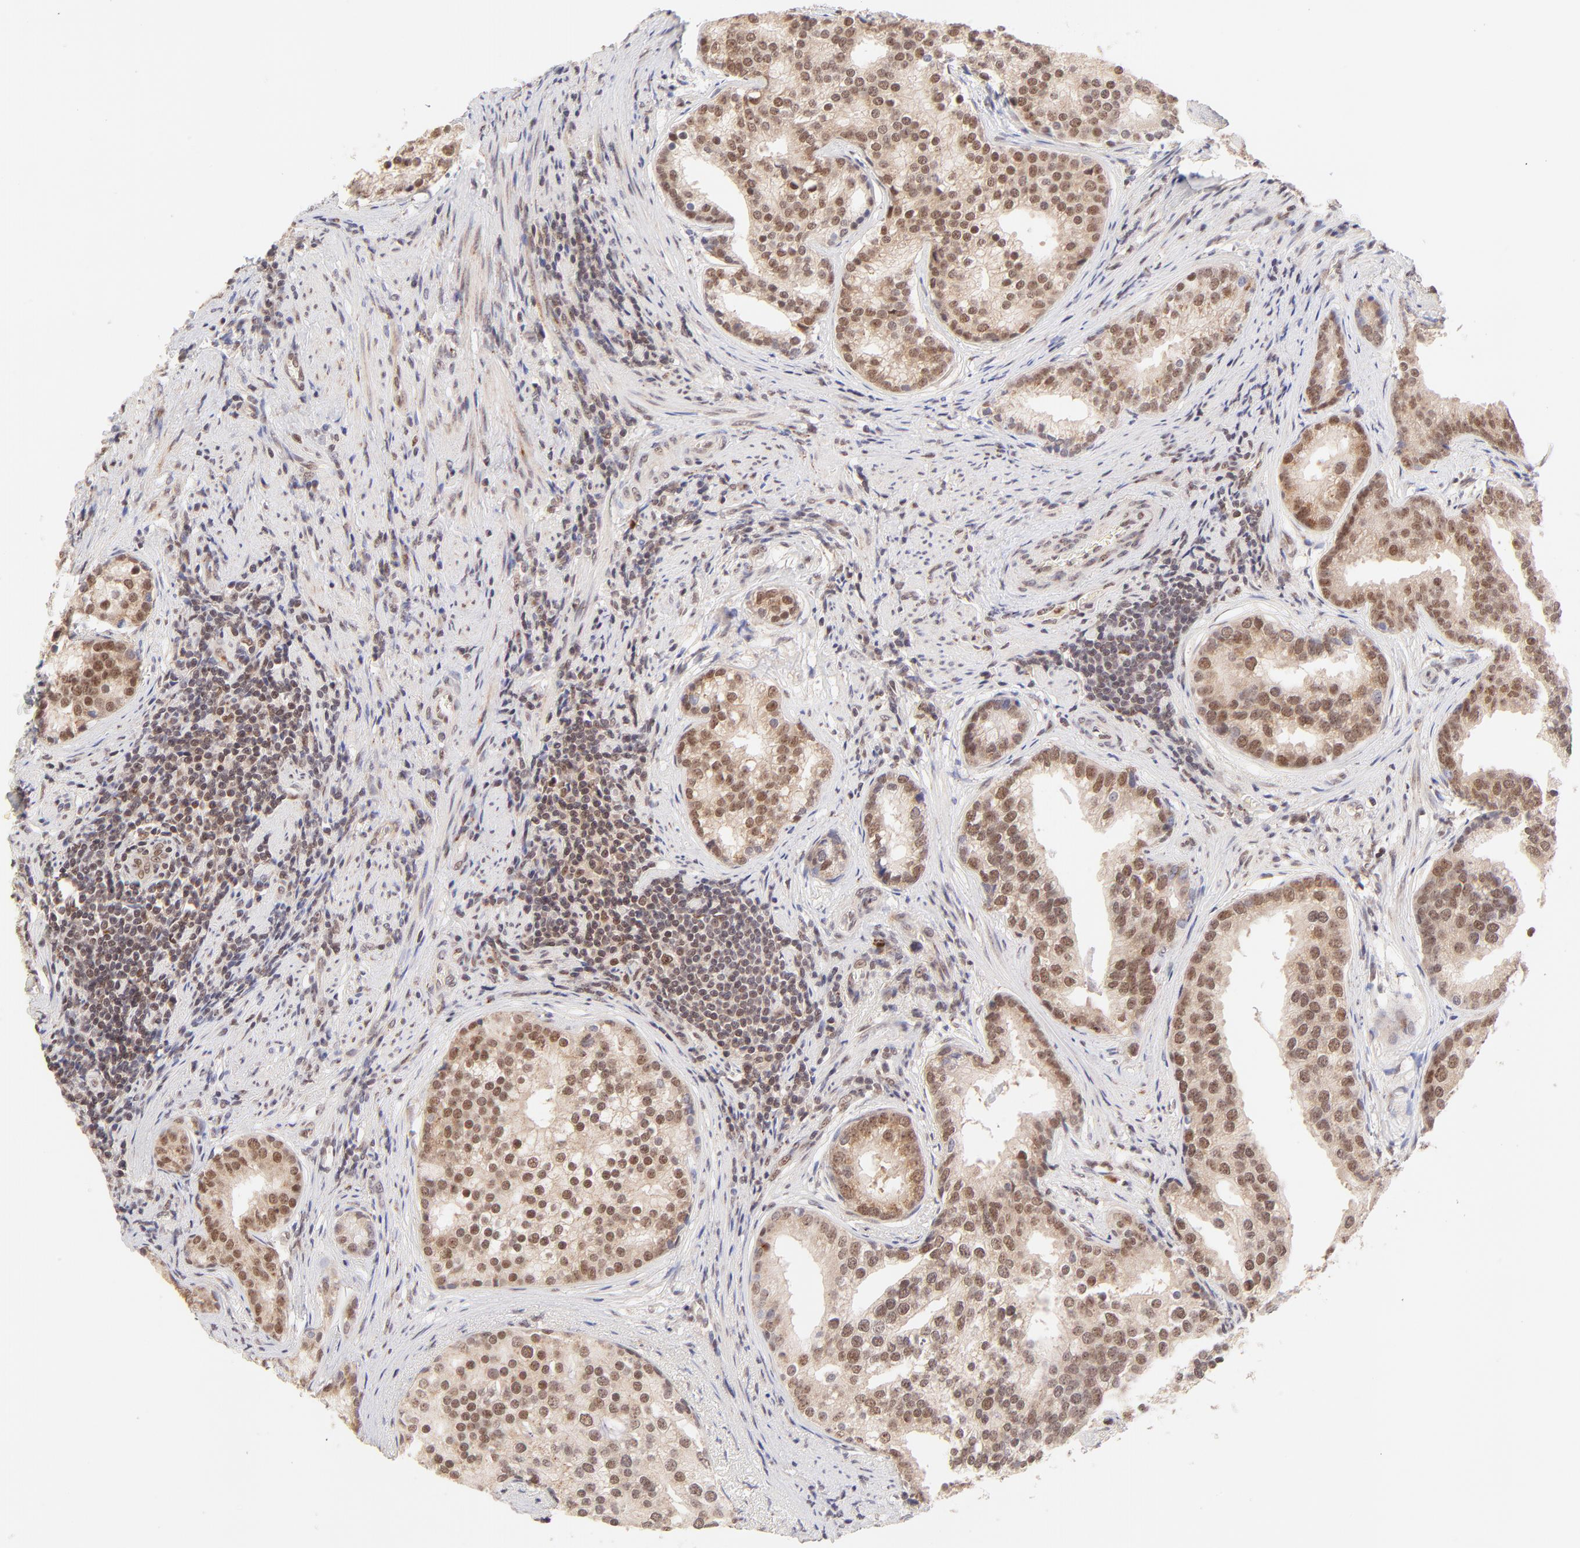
{"staining": {"intensity": "moderate", "quantity": ">75%", "location": "nuclear"}, "tissue": "prostate cancer", "cell_type": "Tumor cells", "image_type": "cancer", "snomed": [{"axis": "morphology", "description": "Adenocarcinoma, Low grade"}, {"axis": "topography", "description": "Prostate"}], "caption": "A medium amount of moderate nuclear staining is seen in approximately >75% of tumor cells in prostate cancer (adenocarcinoma (low-grade)) tissue.", "gene": "MED12", "patient": {"sex": "male", "age": 71}}